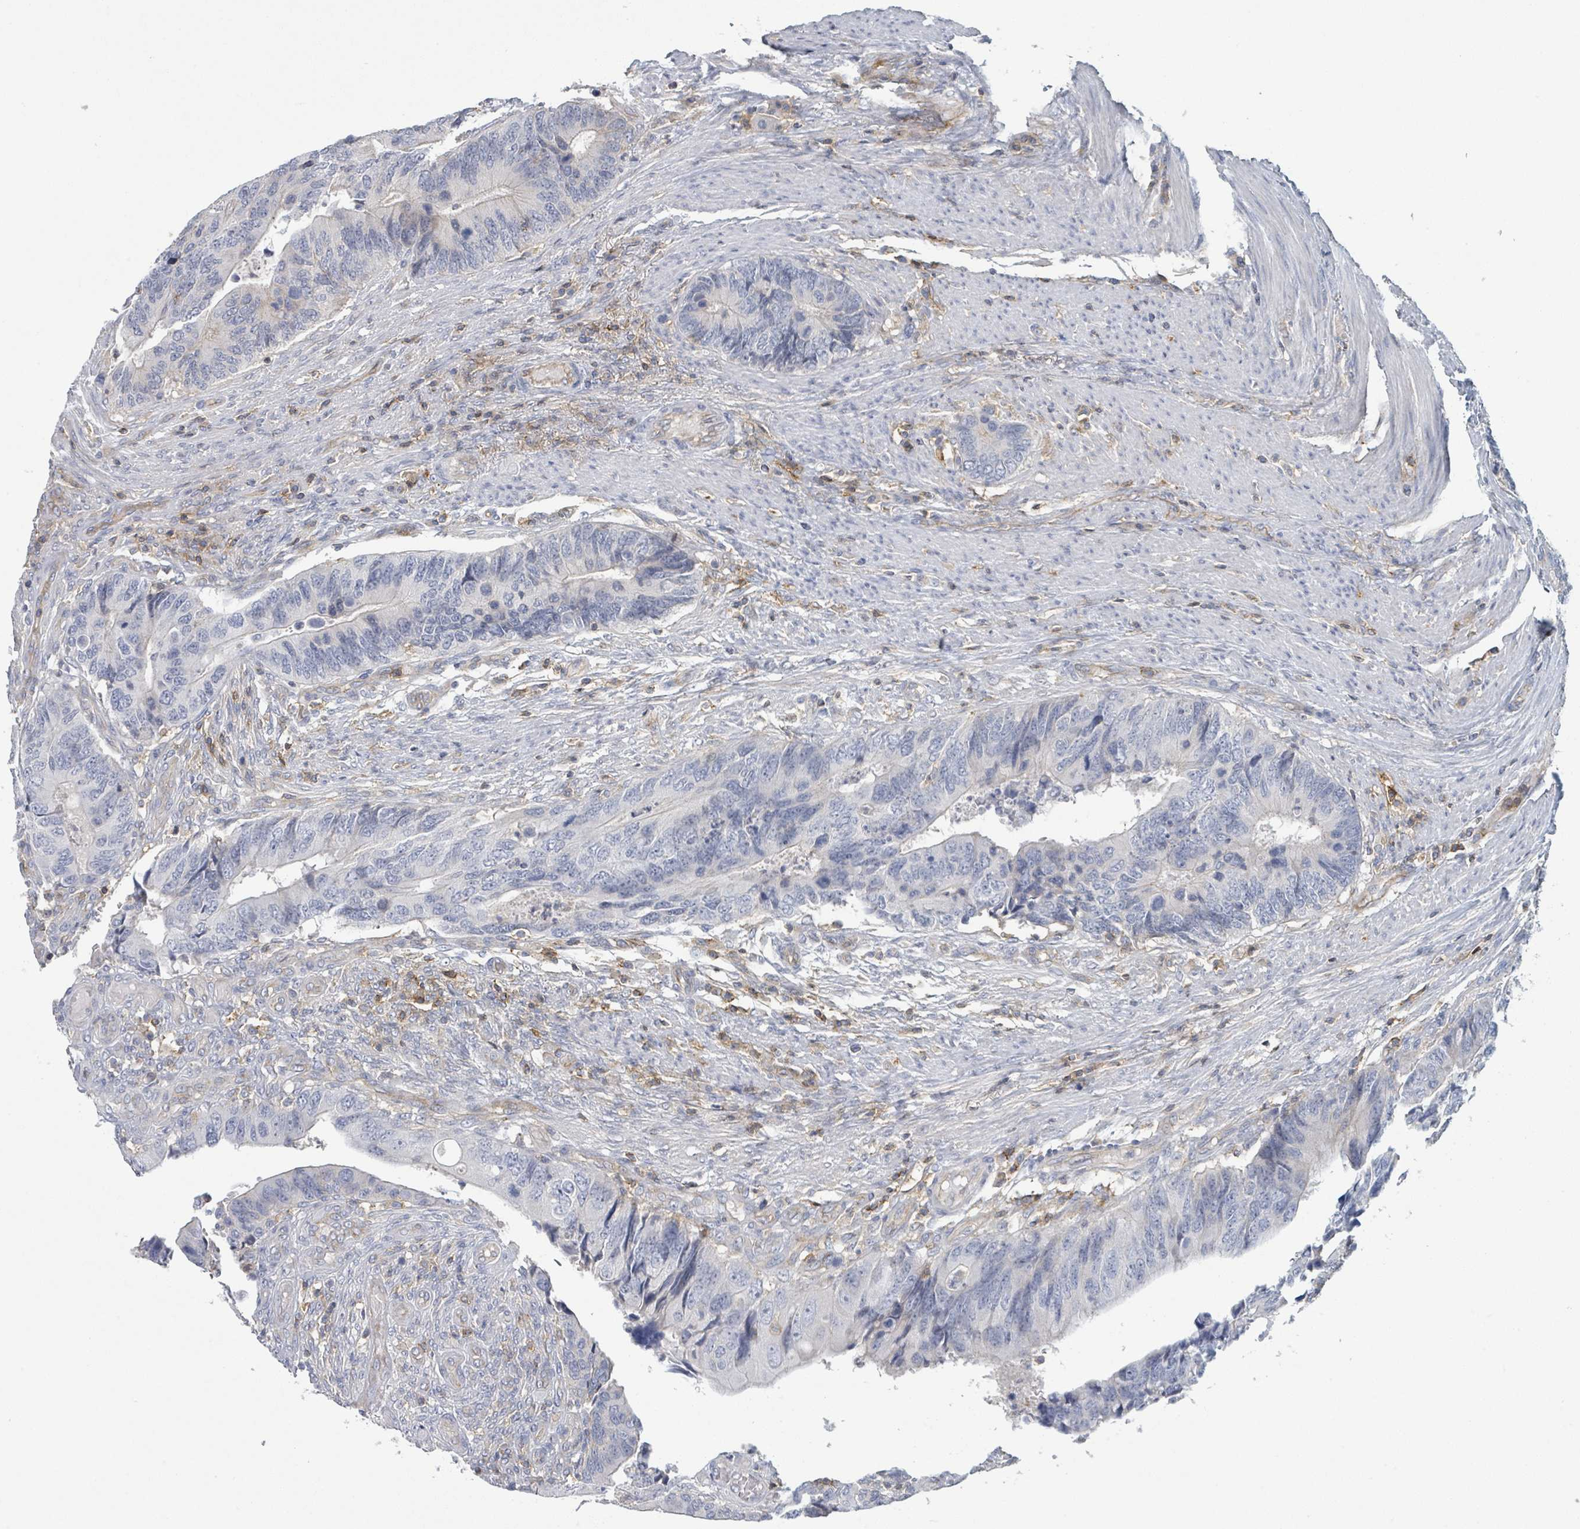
{"staining": {"intensity": "negative", "quantity": "none", "location": "none"}, "tissue": "colorectal cancer", "cell_type": "Tumor cells", "image_type": "cancer", "snomed": [{"axis": "morphology", "description": "Adenocarcinoma, NOS"}, {"axis": "topography", "description": "Colon"}], "caption": "The immunohistochemistry (IHC) micrograph has no significant staining in tumor cells of colorectal cancer tissue.", "gene": "TNFRSF14", "patient": {"sex": "male", "age": 87}}